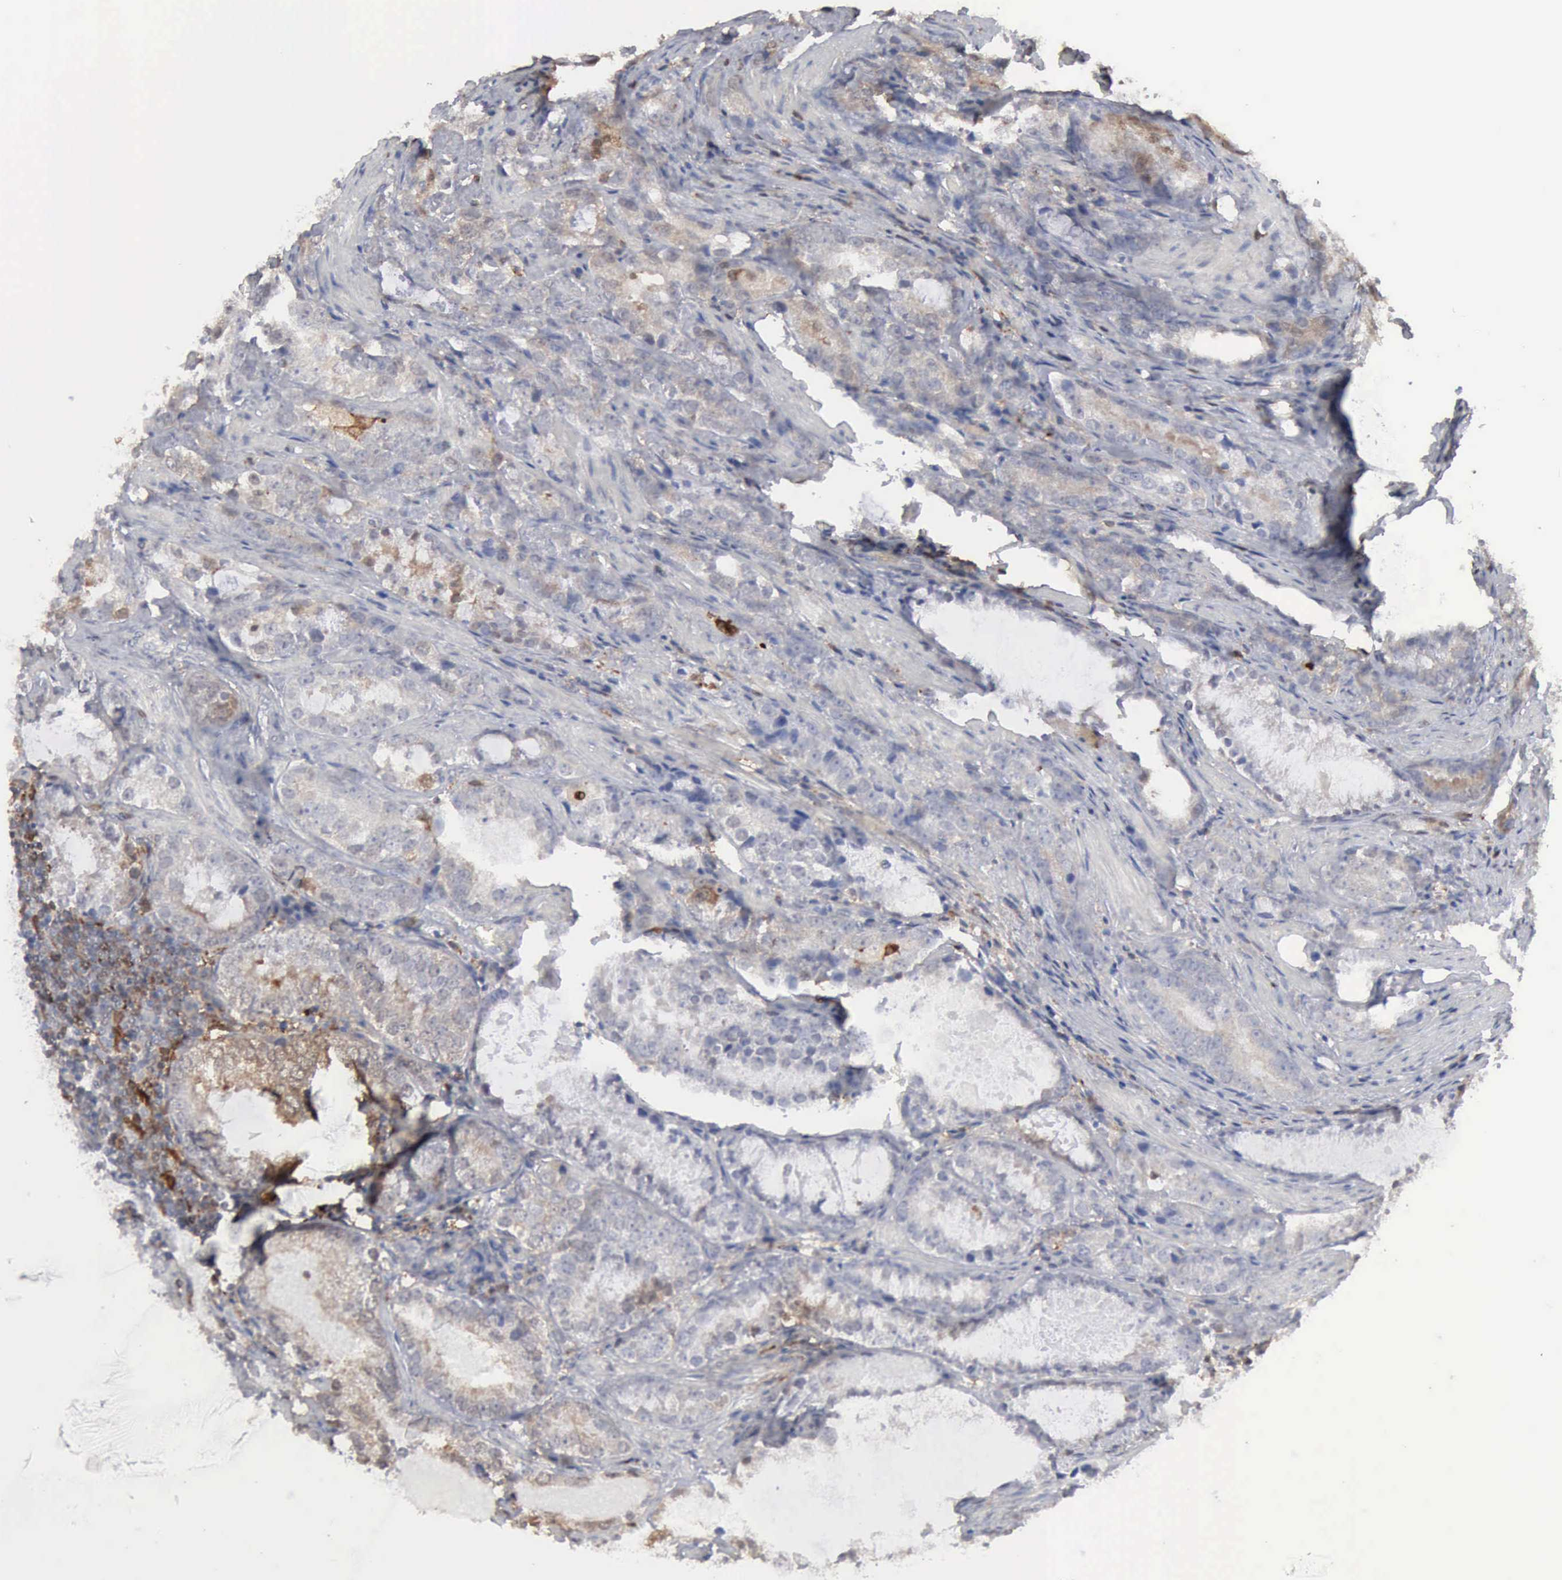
{"staining": {"intensity": "weak", "quantity": "<25%", "location": "cytoplasmic/membranous"}, "tissue": "prostate cancer", "cell_type": "Tumor cells", "image_type": "cancer", "snomed": [{"axis": "morphology", "description": "Adenocarcinoma, High grade"}, {"axis": "topography", "description": "Prostate"}], "caption": "Prostate high-grade adenocarcinoma was stained to show a protein in brown. There is no significant expression in tumor cells.", "gene": "STAT1", "patient": {"sex": "male", "age": 63}}